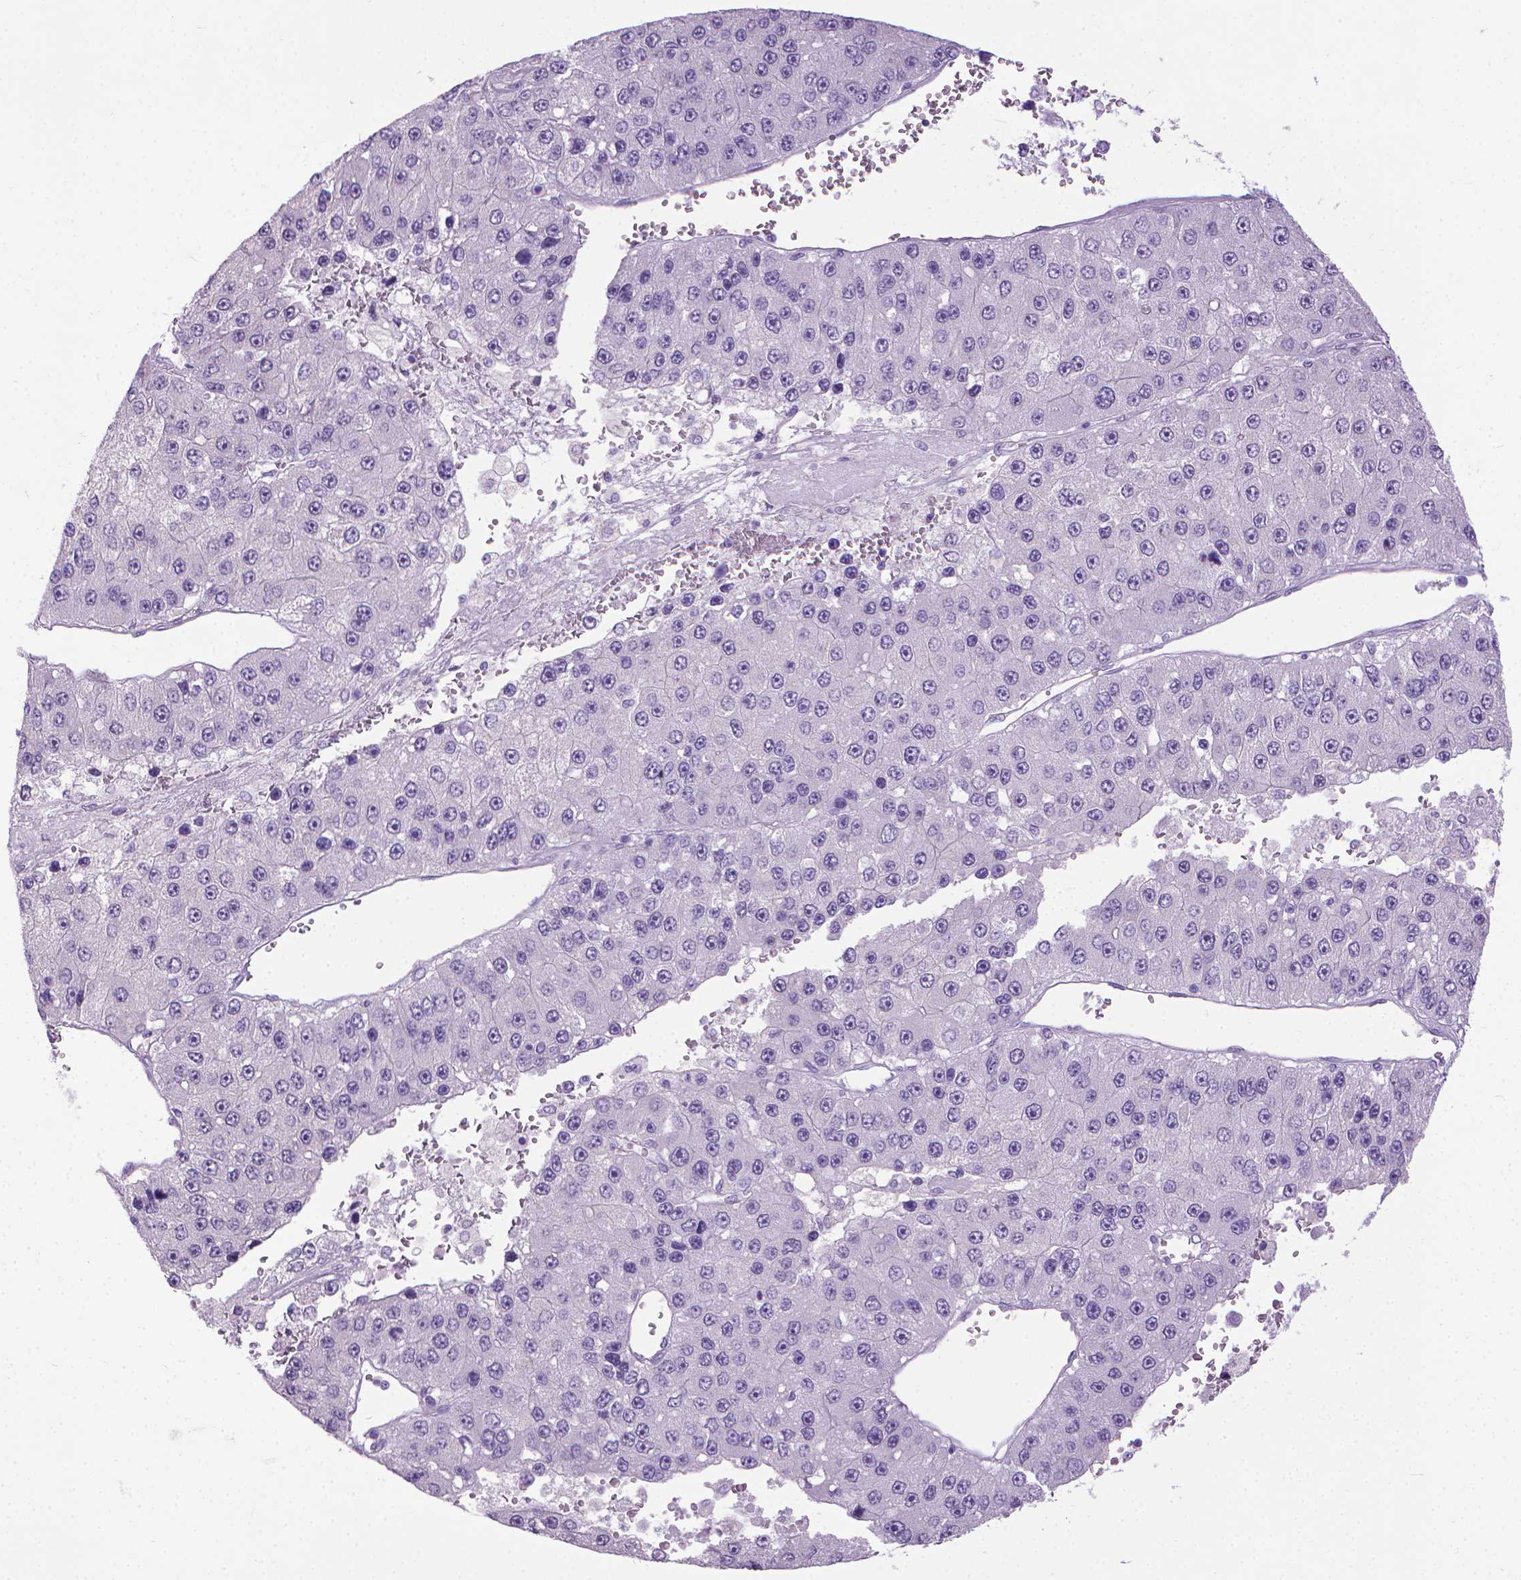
{"staining": {"intensity": "negative", "quantity": "none", "location": "none"}, "tissue": "liver cancer", "cell_type": "Tumor cells", "image_type": "cancer", "snomed": [{"axis": "morphology", "description": "Carcinoma, Hepatocellular, NOS"}, {"axis": "topography", "description": "Liver"}], "caption": "High magnification brightfield microscopy of liver cancer stained with DAB (brown) and counterstained with hematoxylin (blue): tumor cells show no significant expression. The staining was performed using DAB (3,3'-diaminobenzidine) to visualize the protein expression in brown, while the nuclei were stained in blue with hematoxylin (Magnification: 20x).", "gene": "KRT5", "patient": {"sex": "female", "age": 73}}